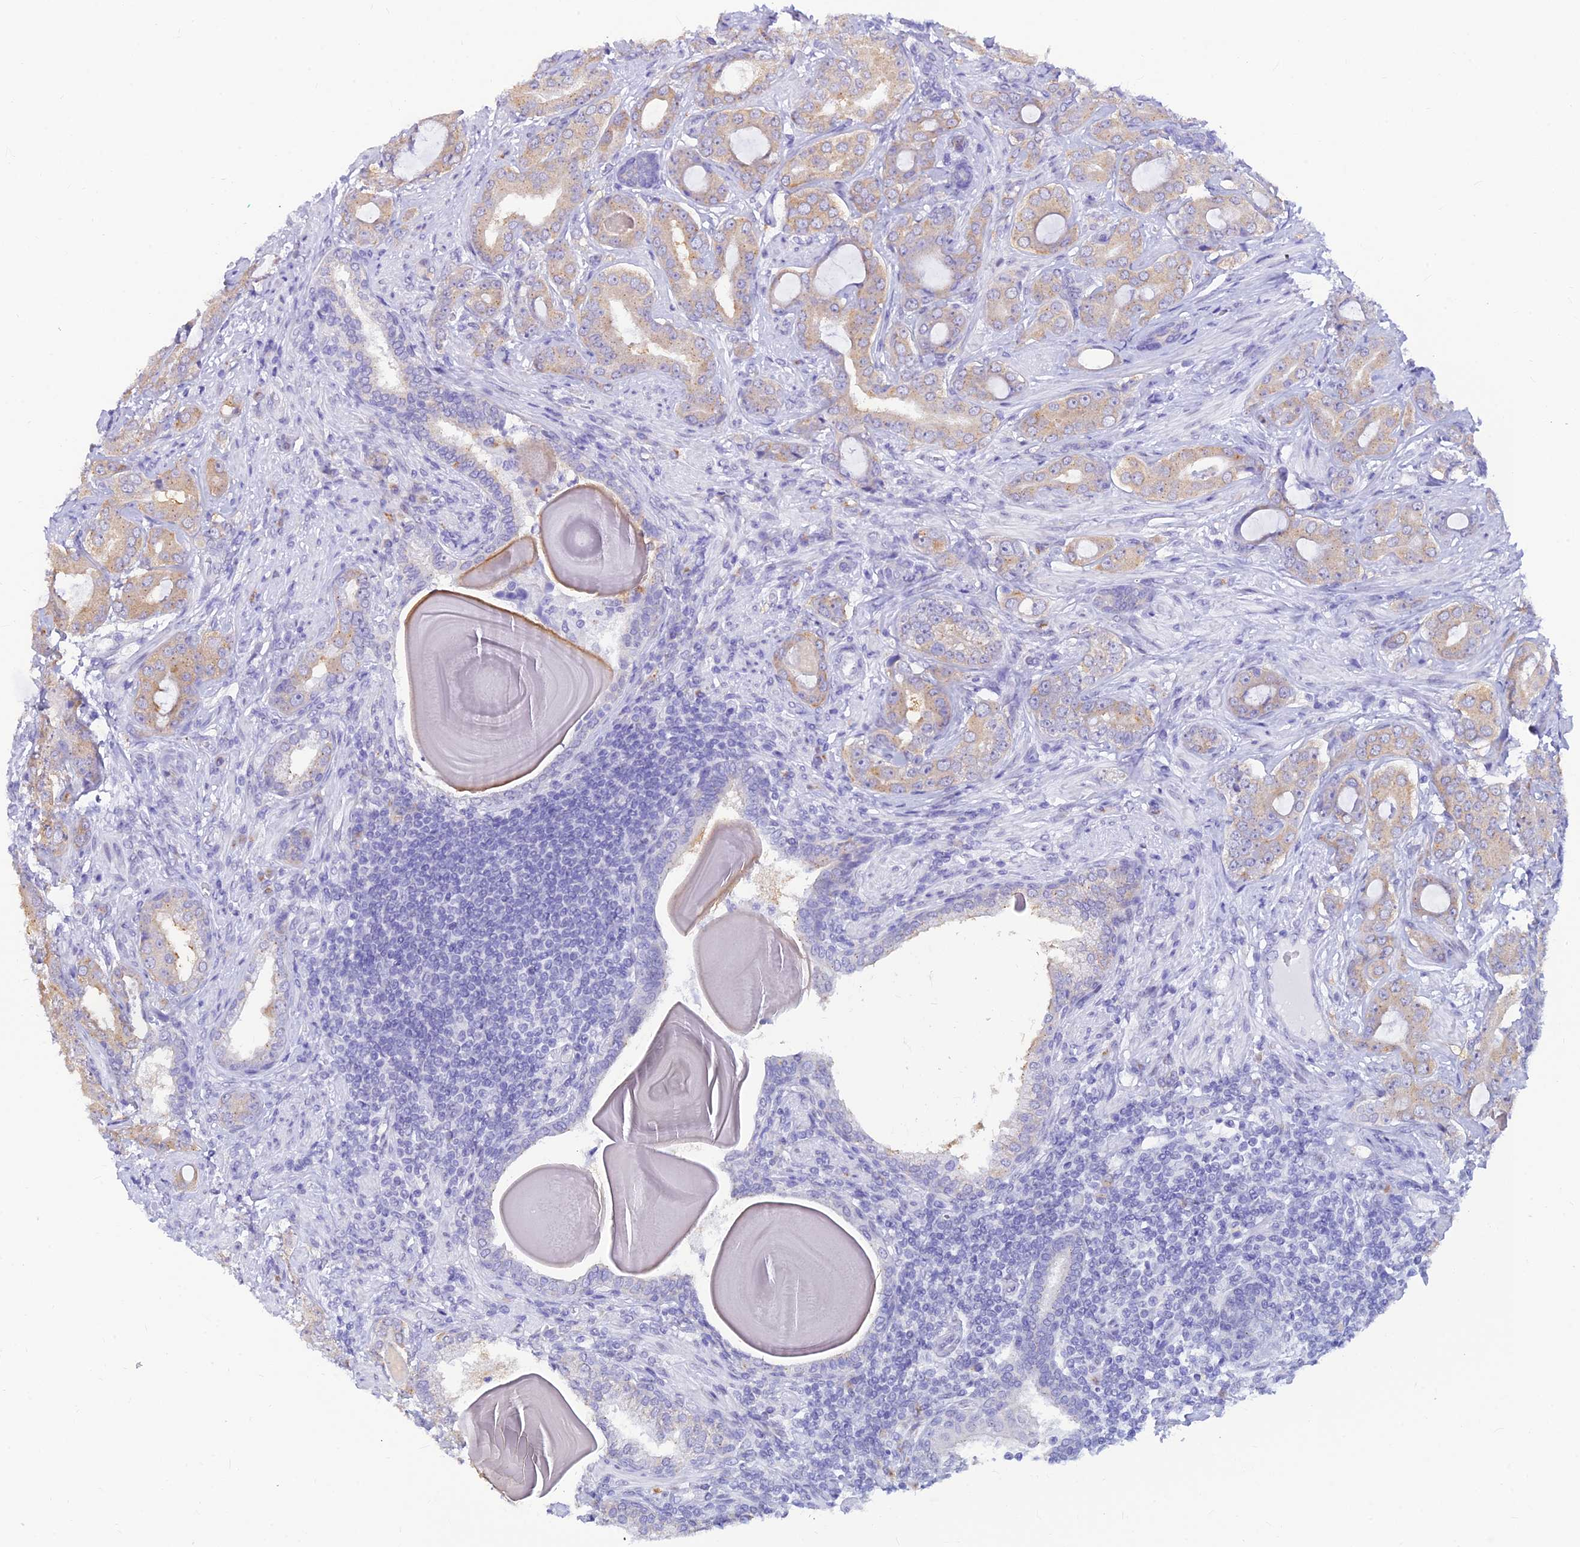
{"staining": {"intensity": "weak", "quantity": "25%-75%", "location": "cytoplasmic/membranous"}, "tissue": "prostate cancer", "cell_type": "Tumor cells", "image_type": "cancer", "snomed": [{"axis": "morphology", "description": "Adenocarcinoma, Low grade"}, {"axis": "topography", "description": "Prostate"}], "caption": "Weak cytoplasmic/membranous protein expression is appreciated in about 25%-75% of tumor cells in prostate cancer (adenocarcinoma (low-grade)). The protein is stained brown, and the nuclei are stained in blue (DAB (3,3'-diaminobenzidine) IHC with brightfield microscopy, high magnification).", "gene": "INKA1", "patient": {"sex": "male", "age": 57}}